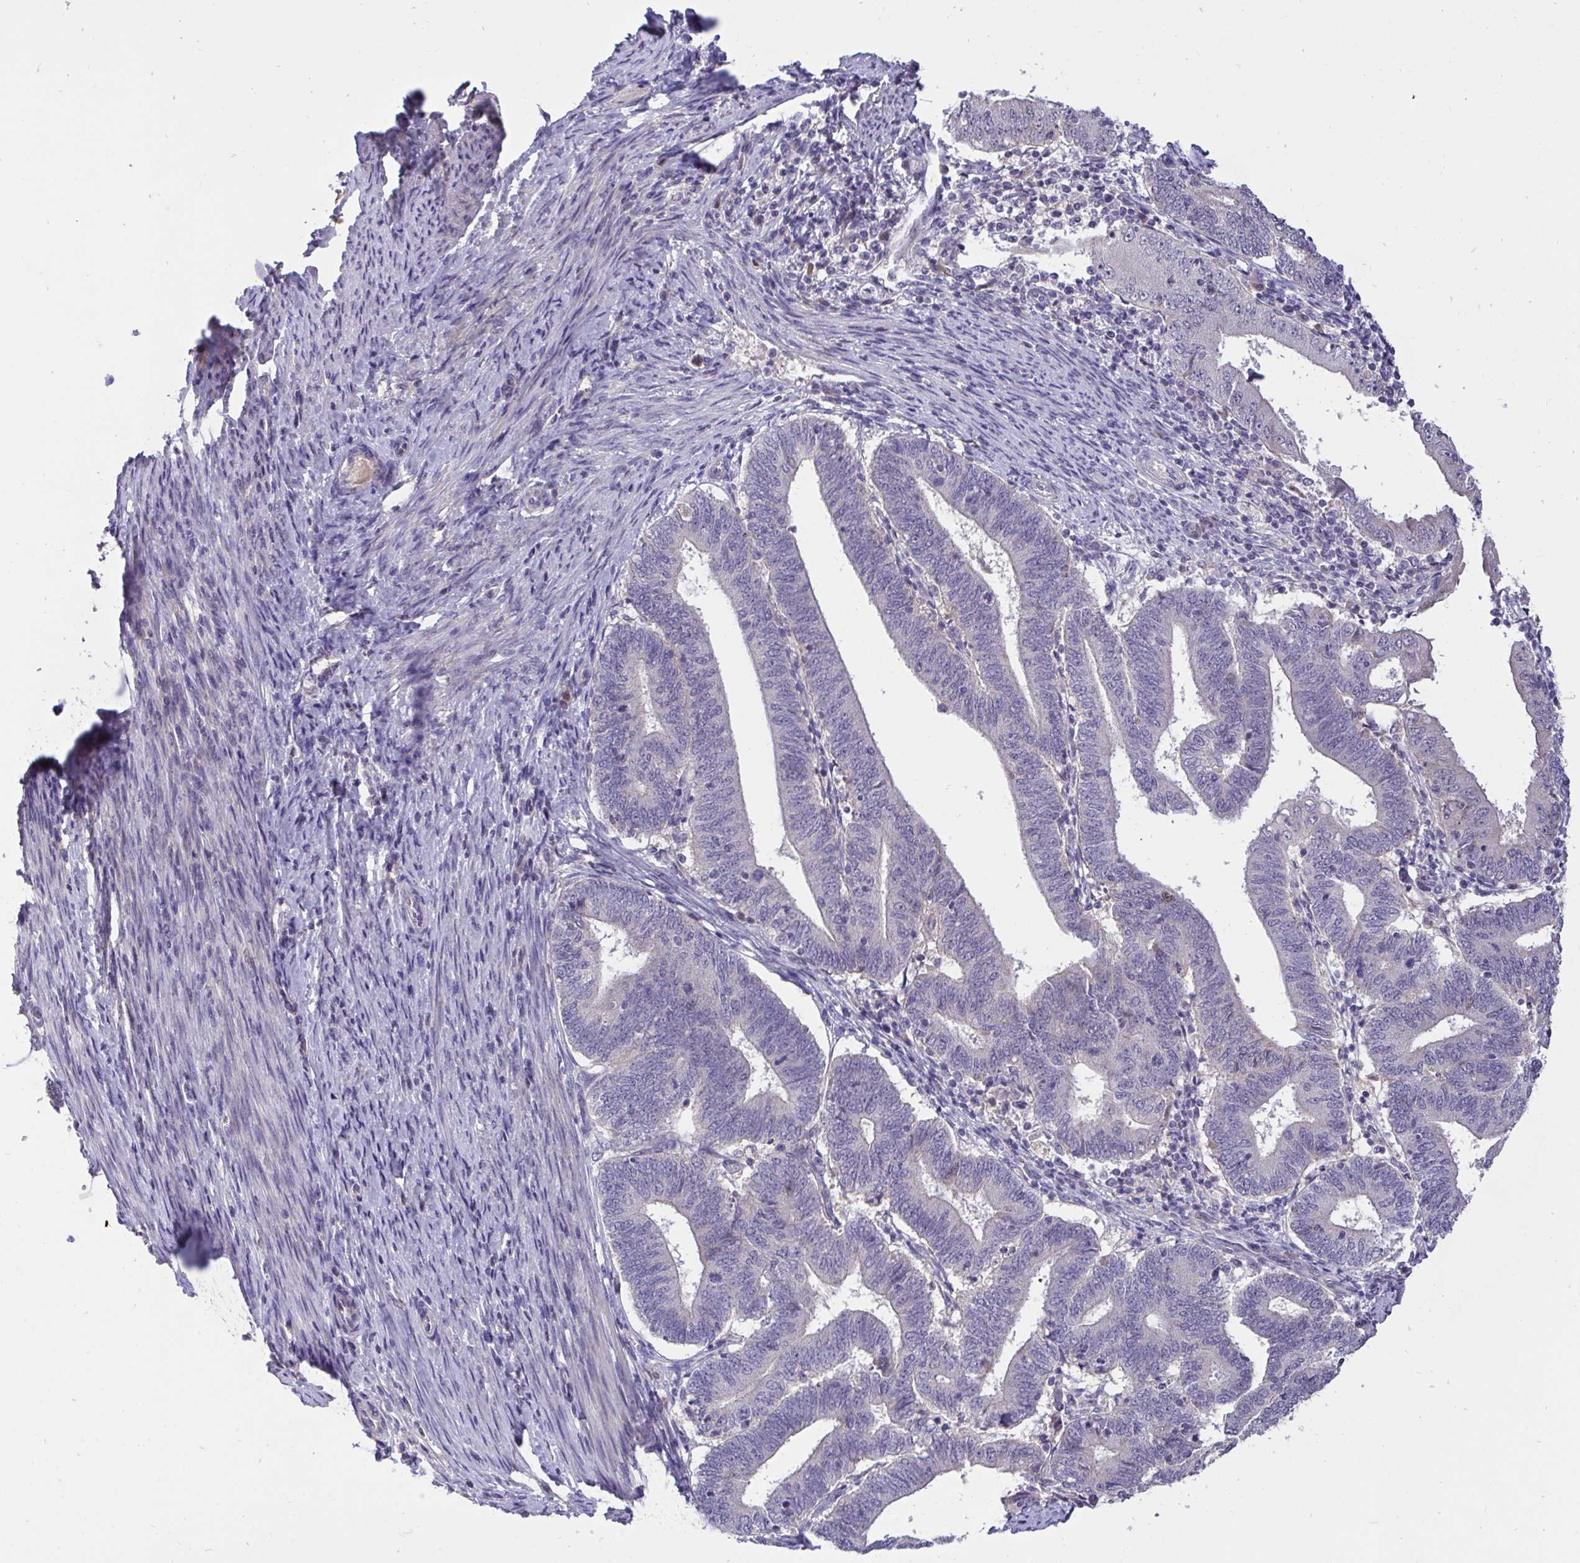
{"staining": {"intensity": "negative", "quantity": "none", "location": "none"}, "tissue": "endometrial cancer", "cell_type": "Tumor cells", "image_type": "cancer", "snomed": [{"axis": "morphology", "description": "Adenocarcinoma, NOS"}, {"axis": "topography", "description": "Endometrium"}], "caption": "This is a image of immunohistochemistry (IHC) staining of endometrial cancer, which shows no positivity in tumor cells. (Stains: DAB (3,3'-diaminobenzidine) IHC with hematoxylin counter stain, Microscopy: brightfield microscopy at high magnification).", "gene": "C19orf54", "patient": {"sex": "female", "age": 70}}